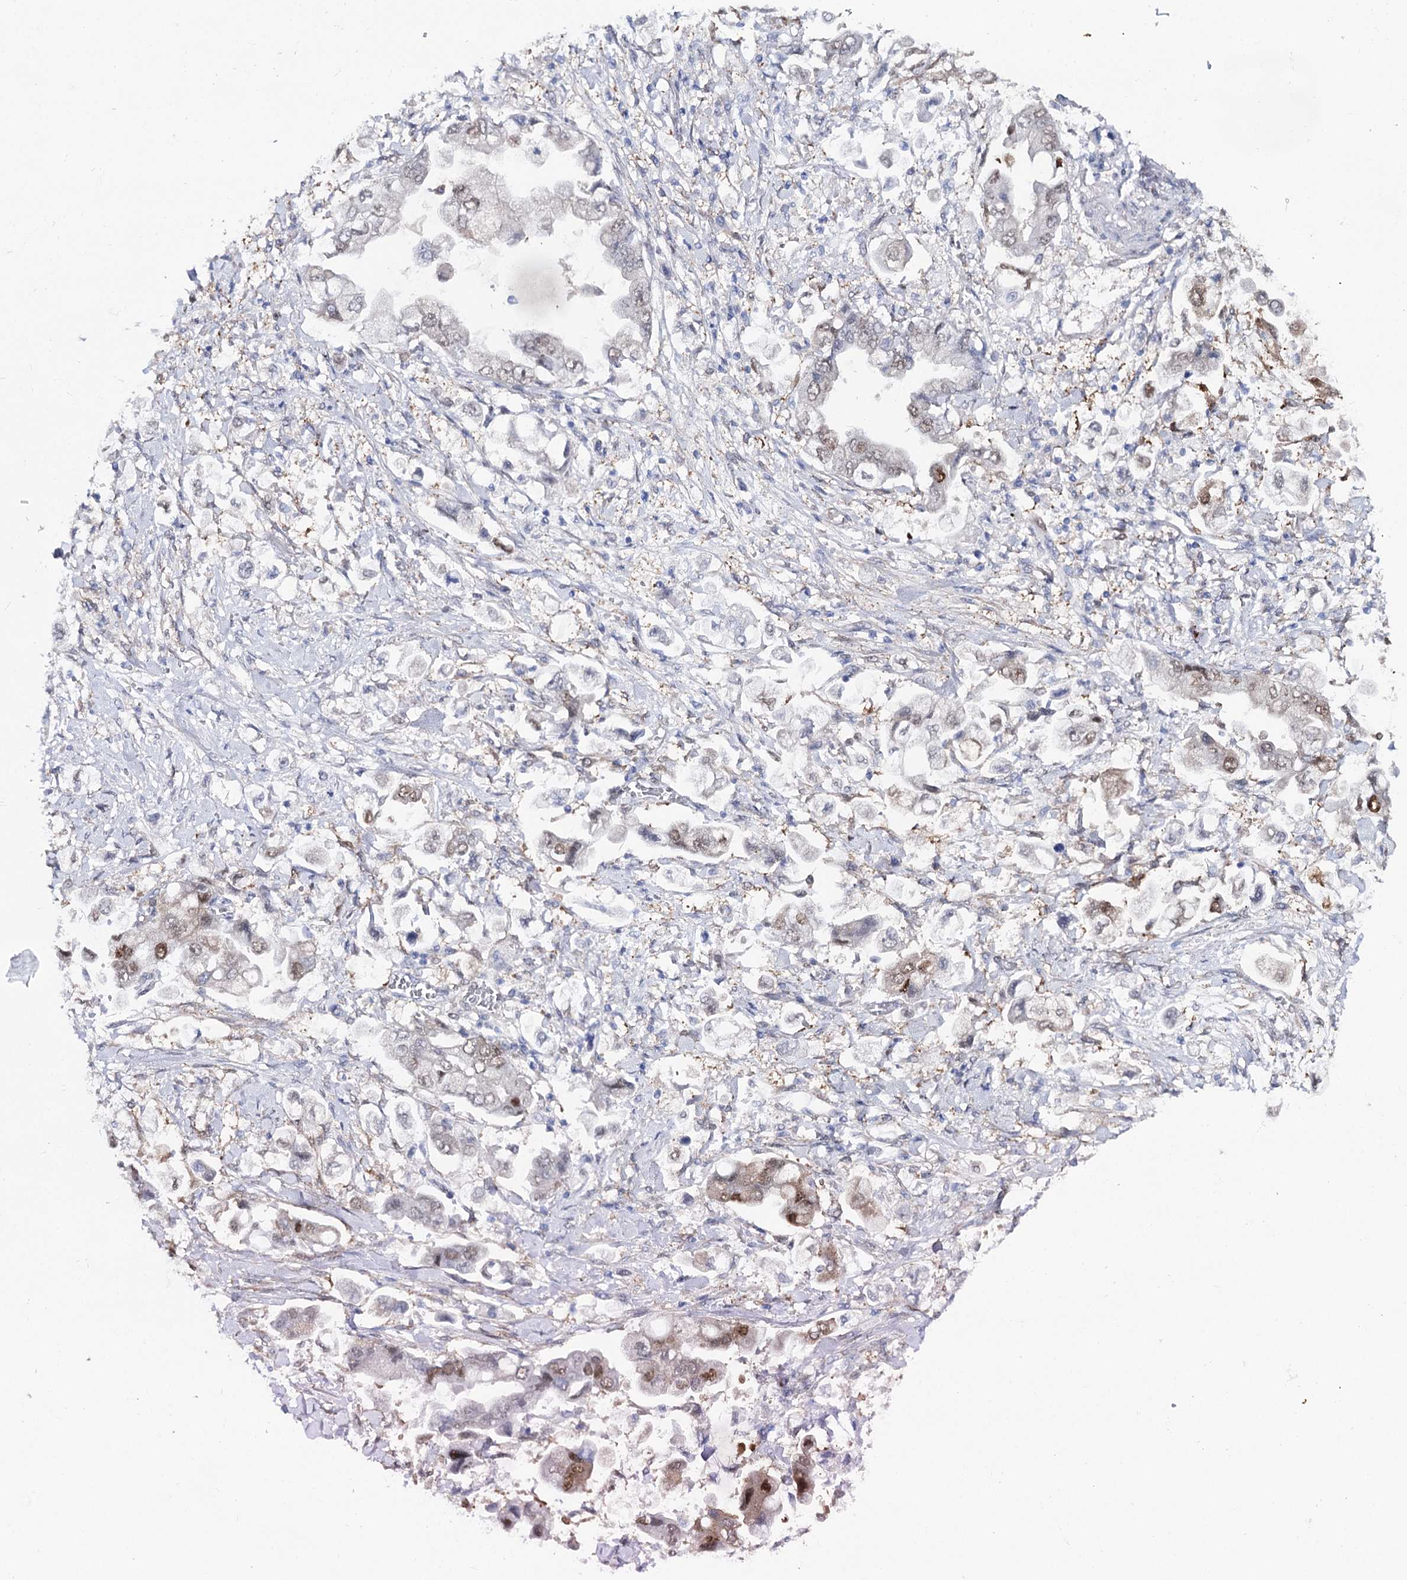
{"staining": {"intensity": "moderate", "quantity": "<25%", "location": "nuclear"}, "tissue": "stomach cancer", "cell_type": "Tumor cells", "image_type": "cancer", "snomed": [{"axis": "morphology", "description": "Adenocarcinoma, NOS"}, {"axis": "topography", "description": "Stomach"}], "caption": "Immunohistochemistry histopathology image of stomach cancer stained for a protein (brown), which reveals low levels of moderate nuclear staining in about <25% of tumor cells.", "gene": "UGDH", "patient": {"sex": "male", "age": 62}}